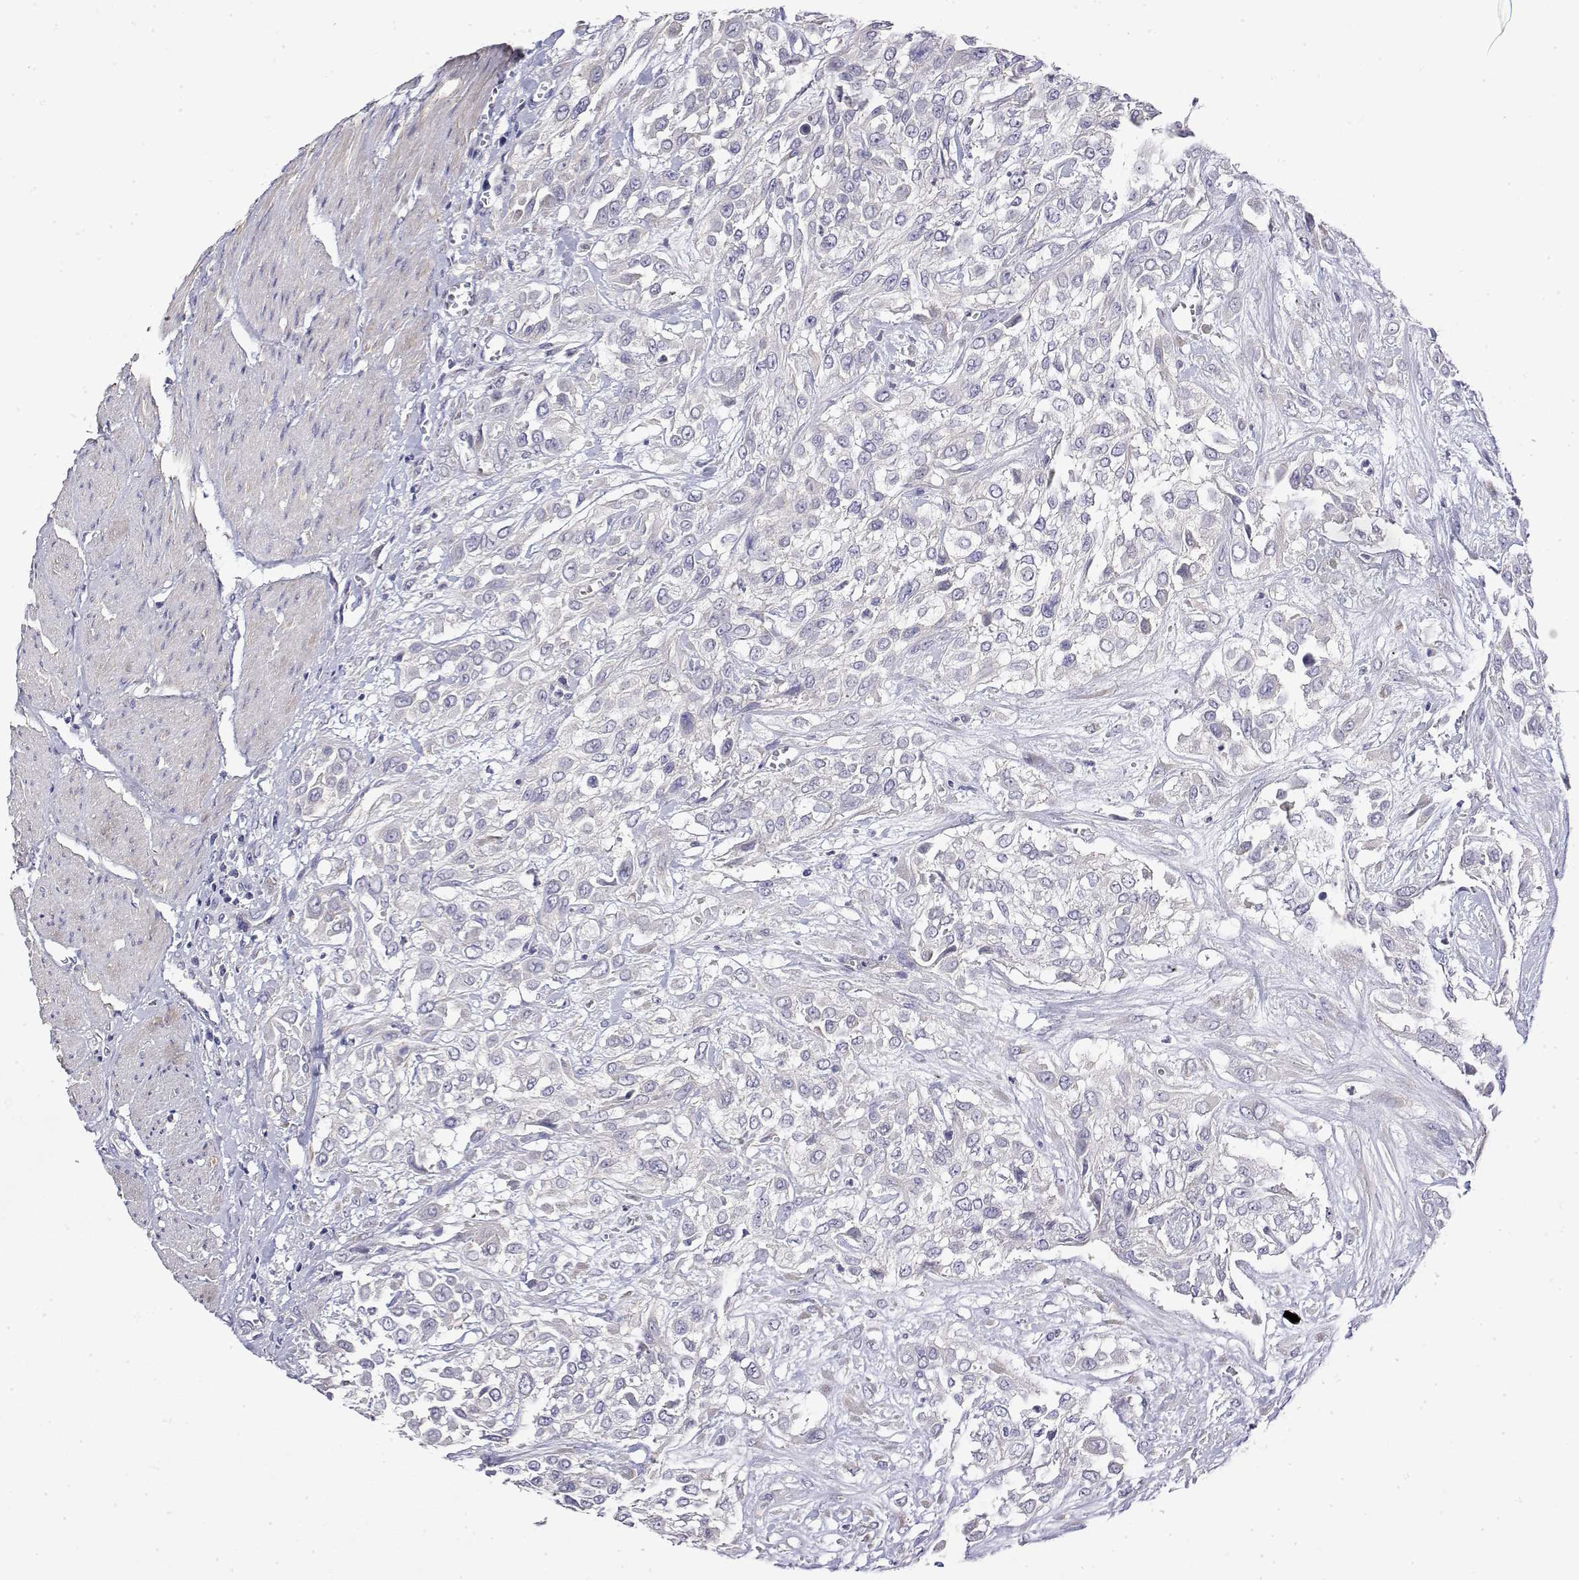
{"staining": {"intensity": "negative", "quantity": "none", "location": "none"}, "tissue": "urothelial cancer", "cell_type": "Tumor cells", "image_type": "cancer", "snomed": [{"axis": "morphology", "description": "Urothelial carcinoma, High grade"}, {"axis": "topography", "description": "Urinary bladder"}], "caption": "Histopathology image shows no protein staining in tumor cells of urothelial cancer tissue.", "gene": "LY6D", "patient": {"sex": "male", "age": 57}}